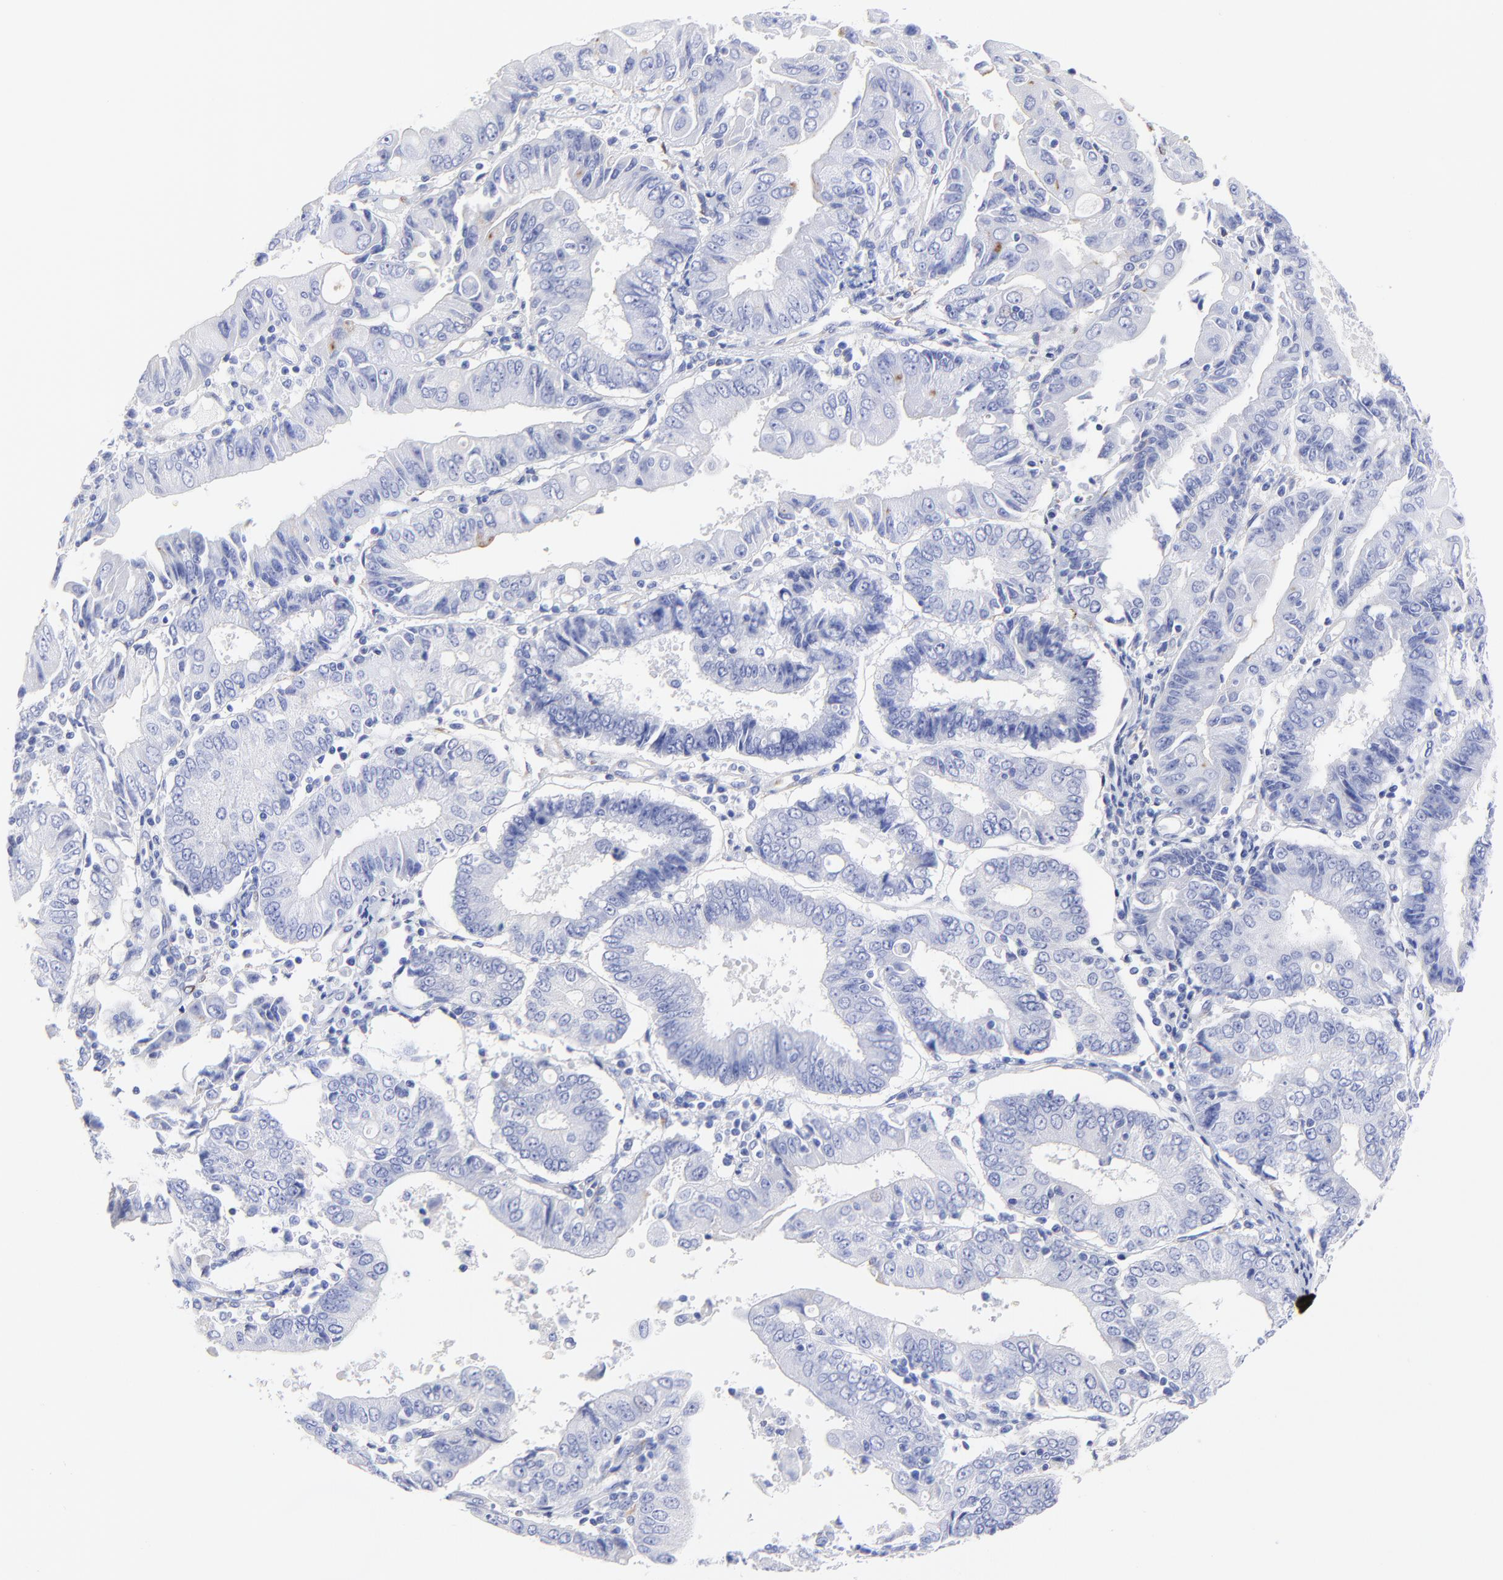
{"staining": {"intensity": "negative", "quantity": "none", "location": "none"}, "tissue": "endometrial cancer", "cell_type": "Tumor cells", "image_type": "cancer", "snomed": [{"axis": "morphology", "description": "Adenocarcinoma, NOS"}, {"axis": "topography", "description": "Endometrium"}], "caption": "Tumor cells show no significant protein staining in endometrial cancer (adenocarcinoma). (Brightfield microscopy of DAB IHC at high magnification).", "gene": "C1QTNF6", "patient": {"sex": "female", "age": 75}}